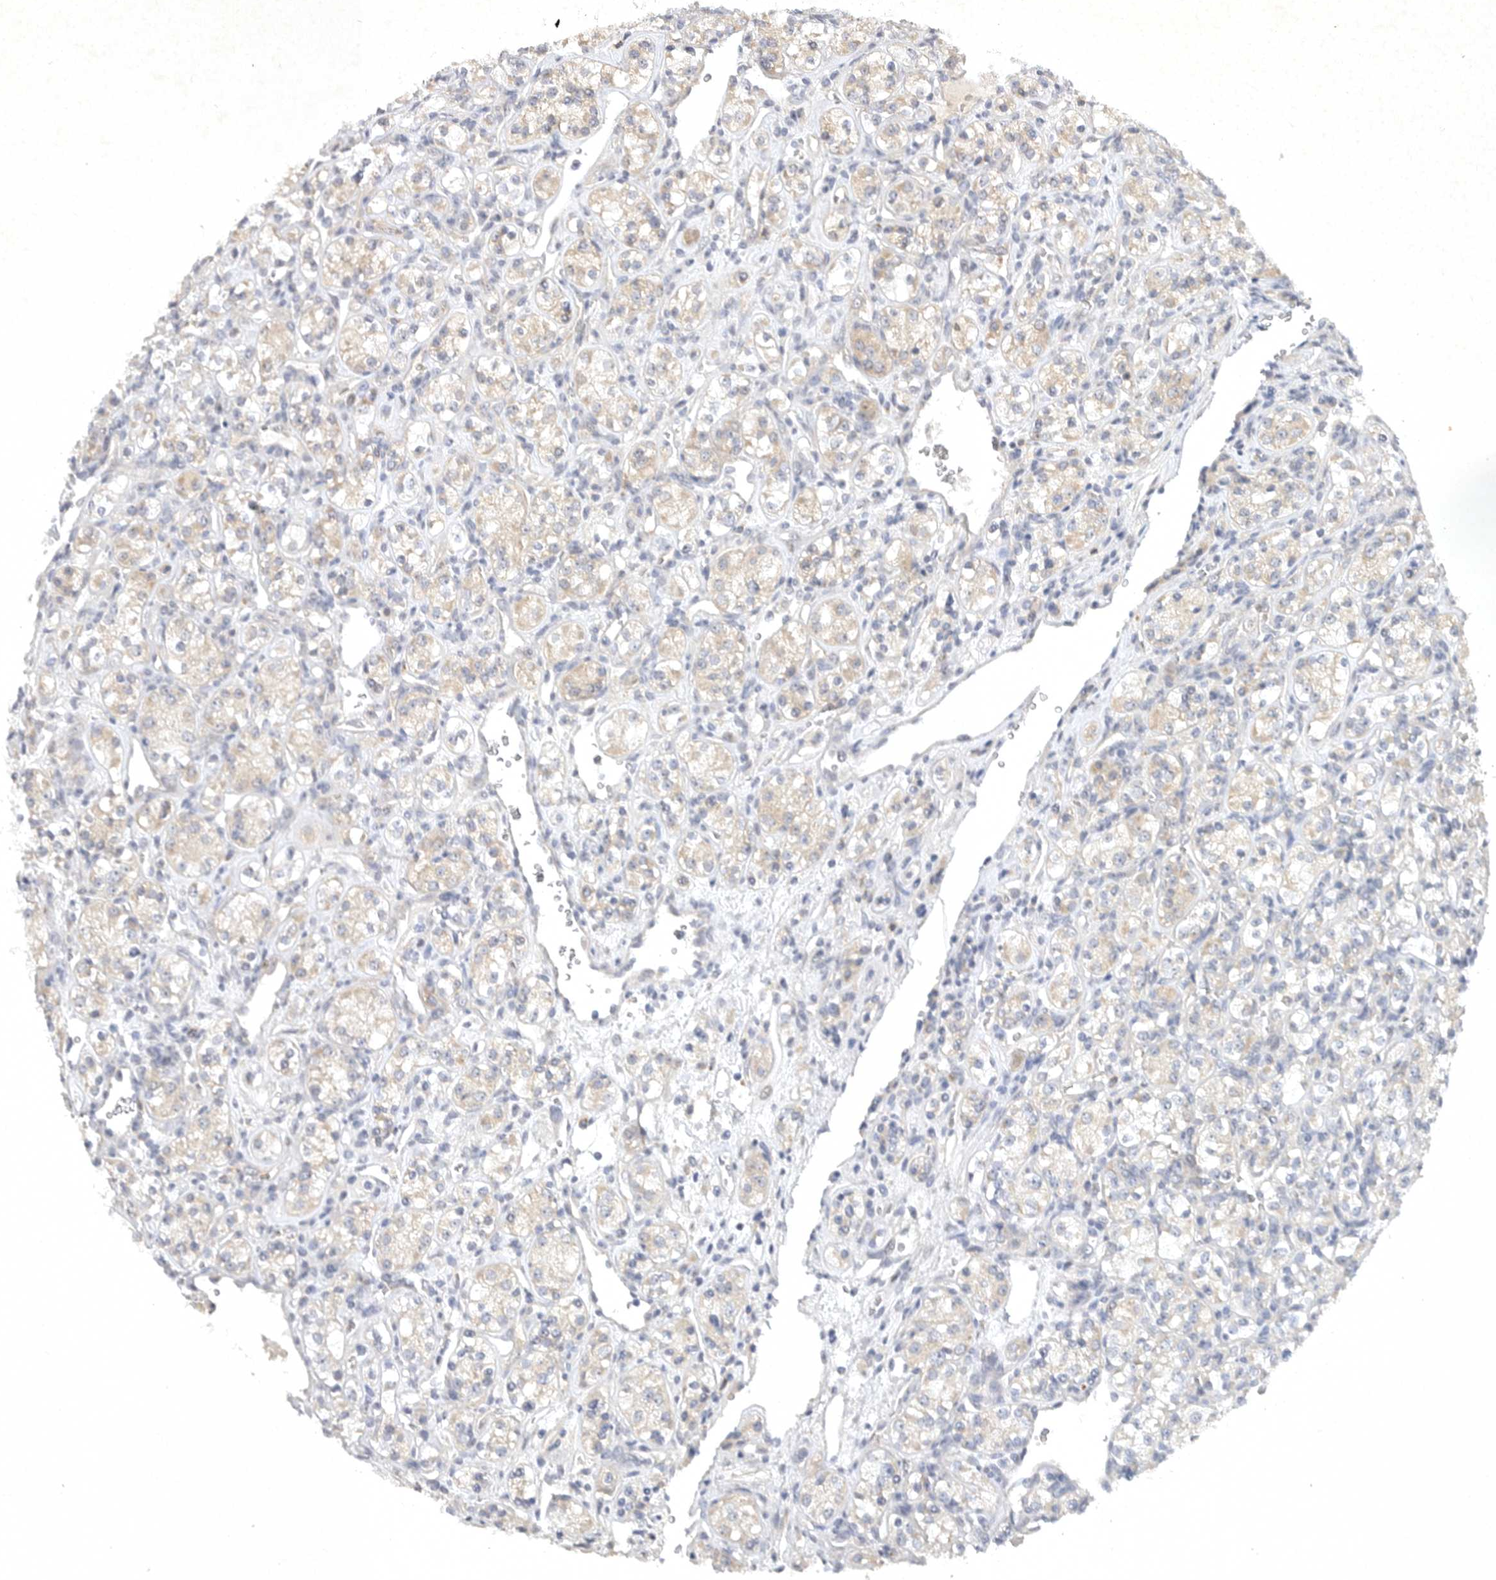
{"staining": {"intensity": "weak", "quantity": "<25%", "location": "cytoplasmic/membranous"}, "tissue": "renal cancer", "cell_type": "Tumor cells", "image_type": "cancer", "snomed": [{"axis": "morphology", "description": "Adenocarcinoma, NOS"}, {"axis": "topography", "description": "Kidney"}], "caption": "Tumor cells are negative for brown protein staining in renal cancer.", "gene": "PTPDC1", "patient": {"sex": "male", "age": 77}}